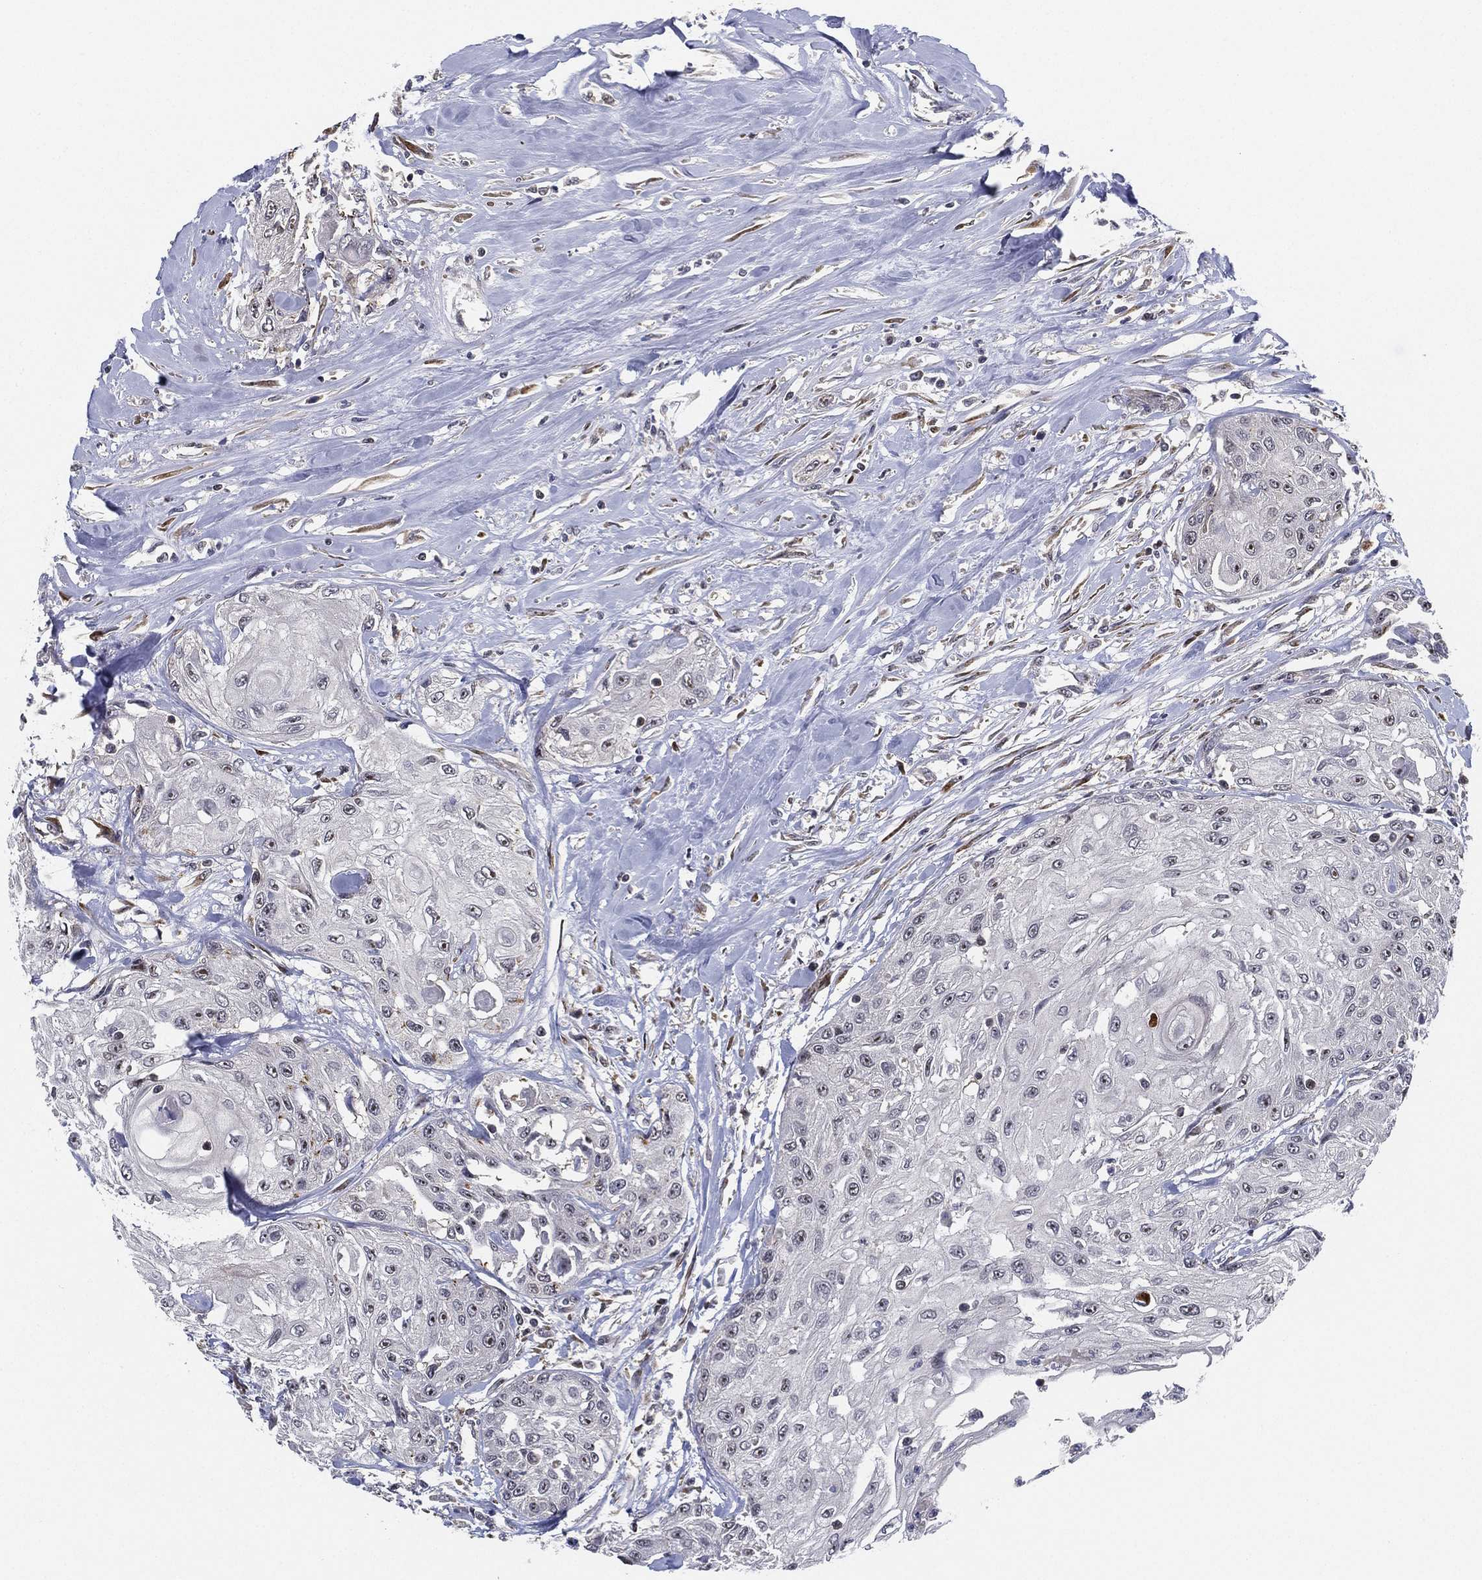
{"staining": {"intensity": "negative", "quantity": "none", "location": "none"}, "tissue": "head and neck cancer", "cell_type": "Tumor cells", "image_type": "cancer", "snomed": [{"axis": "morphology", "description": "Normal tissue, NOS"}, {"axis": "morphology", "description": "Squamous cell carcinoma, NOS"}, {"axis": "topography", "description": "Oral tissue"}, {"axis": "topography", "description": "Peripheral nerve tissue"}, {"axis": "topography", "description": "Head-Neck"}], "caption": "Head and neck cancer stained for a protein using immunohistochemistry displays no expression tumor cells.", "gene": "PPP1R16B", "patient": {"sex": "female", "age": 59}}